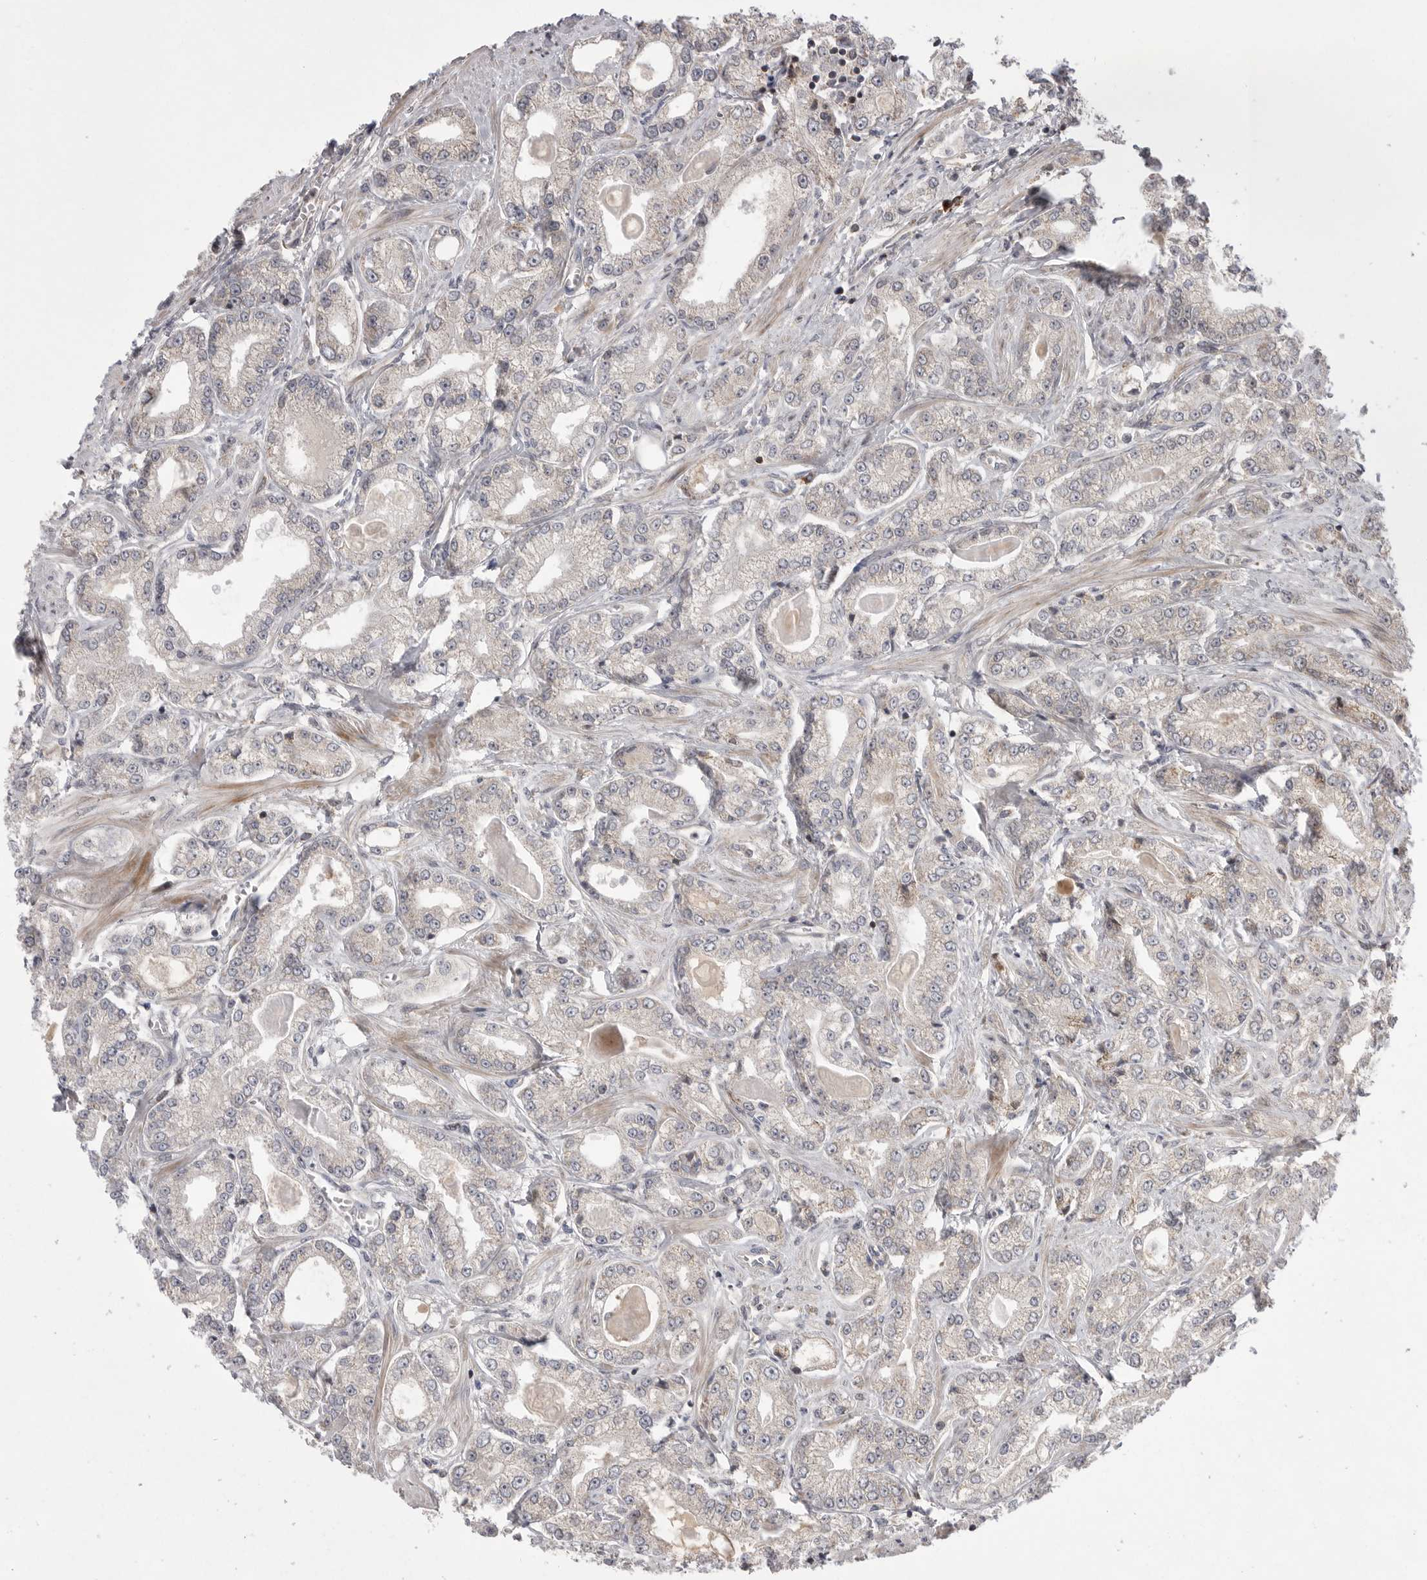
{"staining": {"intensity": "weak", "quantity": "<25%", "location": "cytoplasmic/membranous"}, "tissue": "prostate cancer", "cell_type": "Tumor cells", "image_type": "cancer", "snomed": [{"axis": "morphology", "description": "Adenocarcinoma, Low grade"}, {"axis": "topography", "description": "Prostate"}], "caption": "DAB immunohistochemical staining of human prostate adenocarcinoma (low-grade) exhibits no significant staining in tumor cells. The staining is performed using DAB (3,3'-diaminobenzidine) brown chromogen with nuclei counter-stained in using hematoxylin.", "gene": "KYAT3", "patient": {"sex": "male", "age": 62}}